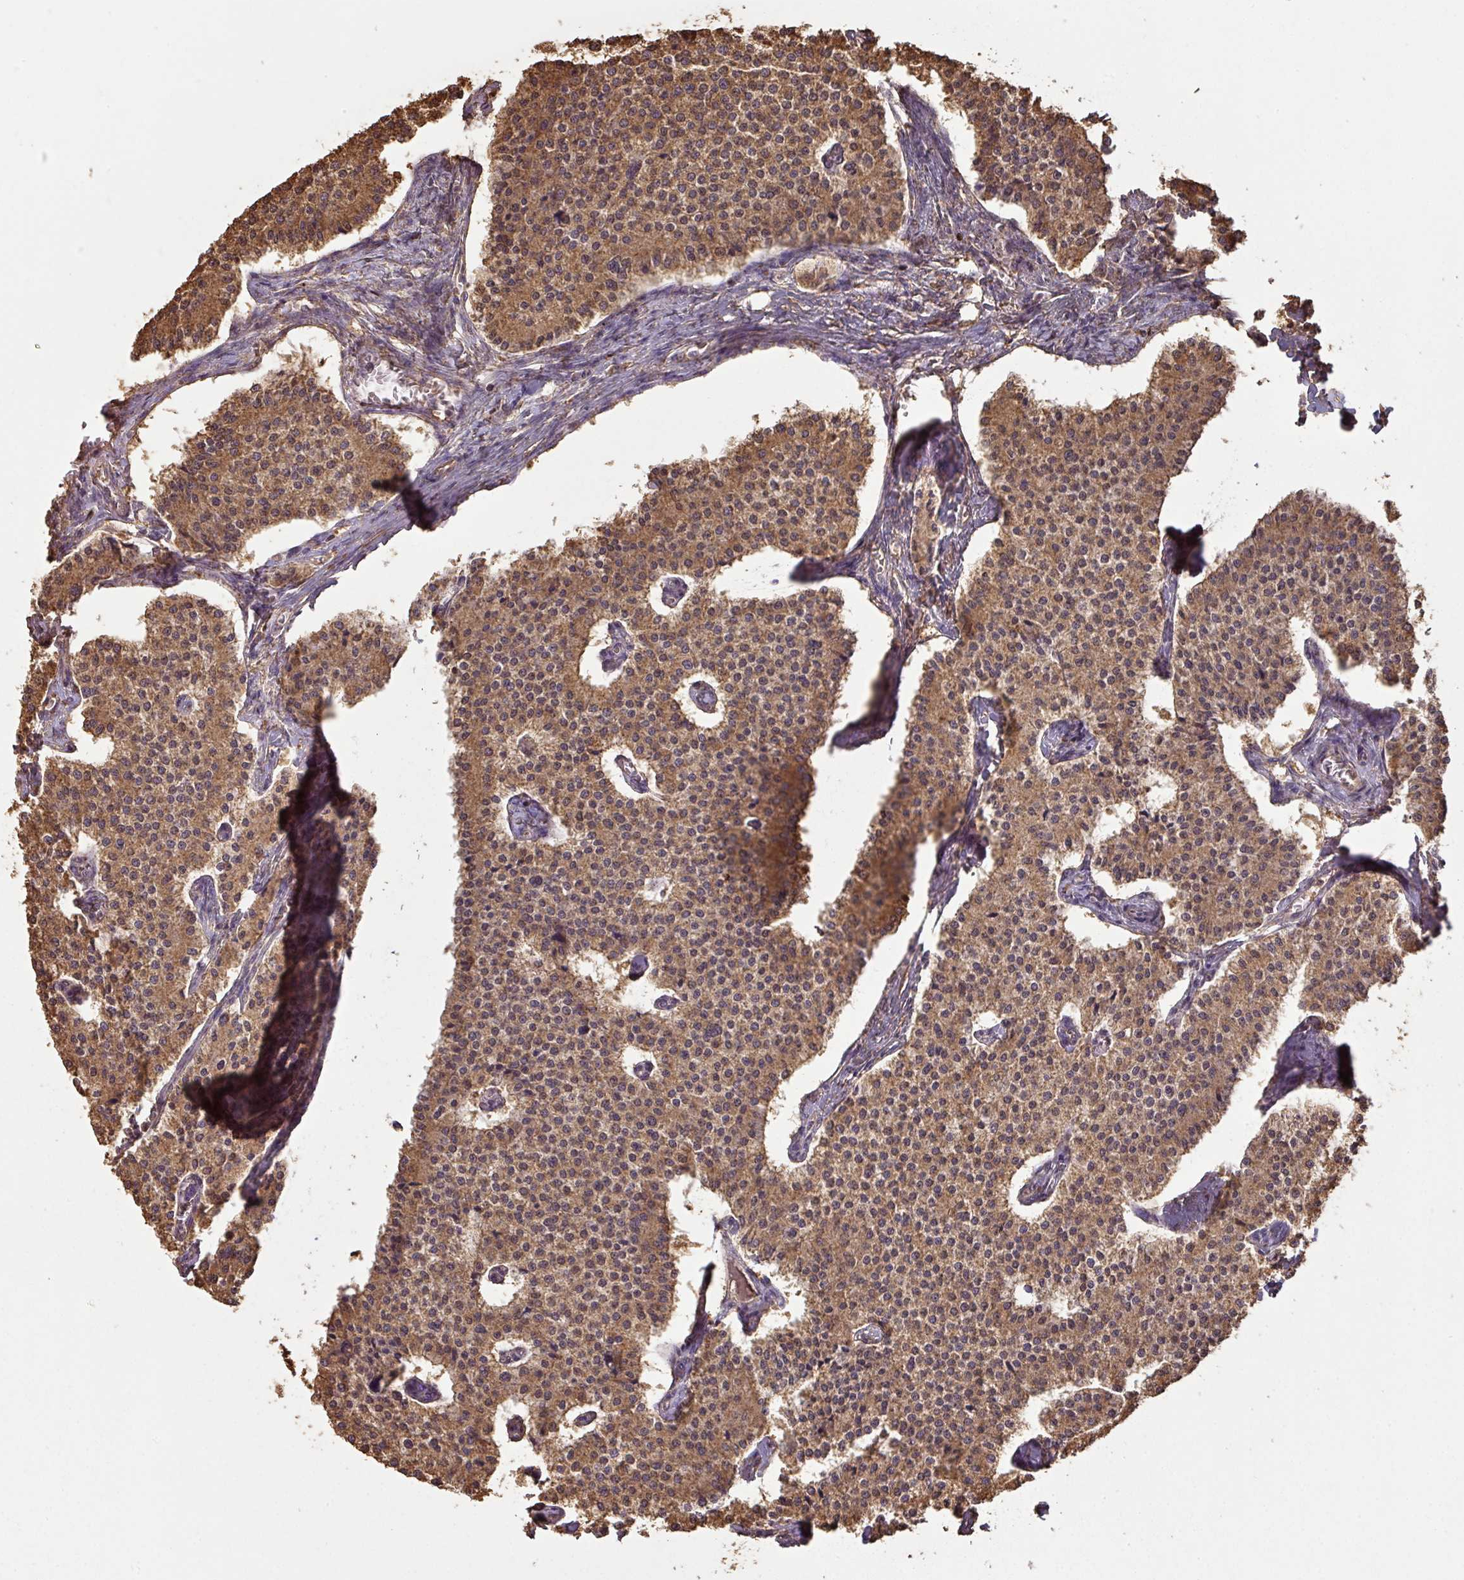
{"staining": {"intensity": "moderate", "quantity": ">75%", "location": "cytoplasmic/membranous"}, "tissue": "carcinoid", "cell_type": "Tumor cells", "image_type": "cancer", "snomed": [{"axis": "morphology", "description": "Carcinoid, malignant, NOS"}, {"axis": "topography", "description": "Colon"}], "caption": "Carcinoid (malignant) stained with a protein marker shows moderate staining in tumor cells.", "gene": "ATAT1", "patient": {"sex": "female", "age": 52}}